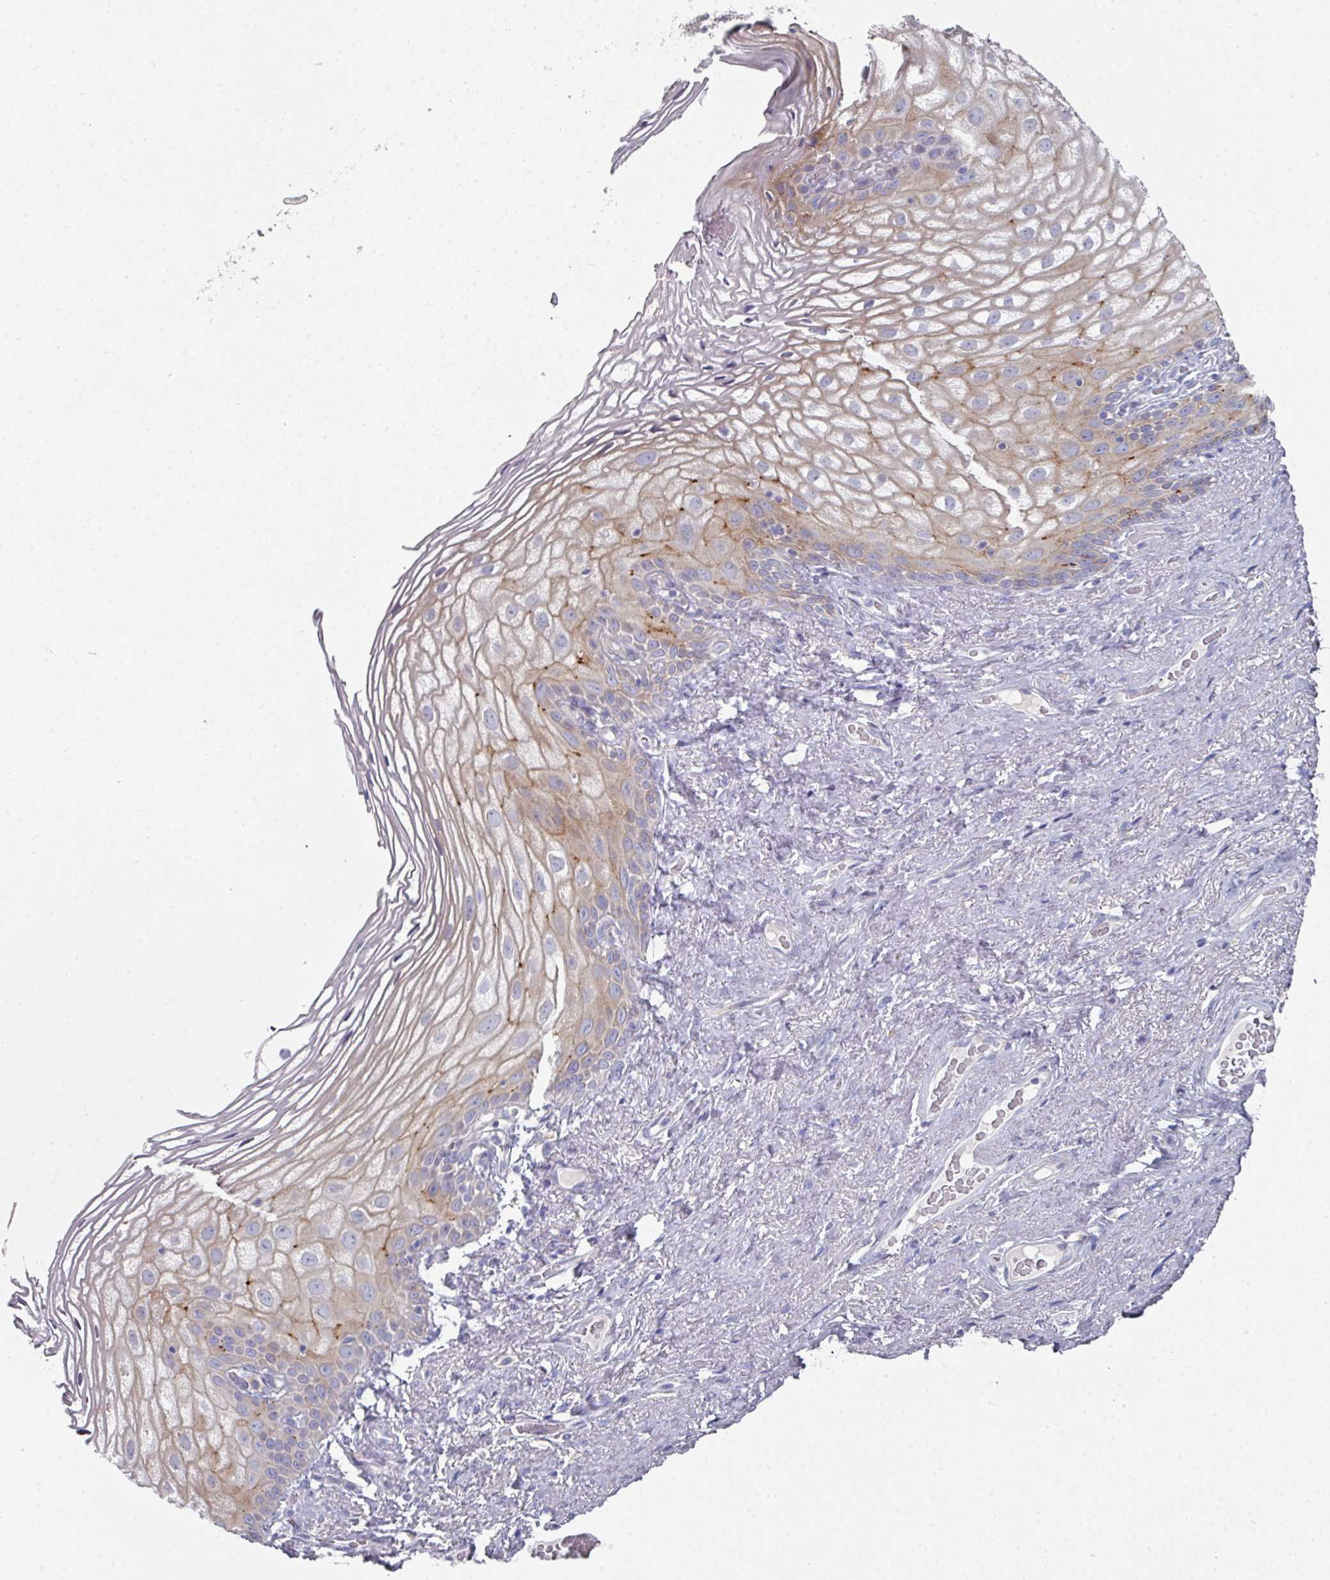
{"staining": {"intensity": "moderate", "quantity": "<25%", "location": "cytoplasmic/membranous"}, "tissue": "vagina", "cell_type": "Squamous epithelial cells", "image_type": "normal", "snomed": [{"axis": "morphology", "description": "Normal tissue, NOS"}, {"axis": "topography", "description": "Vagina"}, {"axis": "topography", "description": "Peripheral nerve tissue"}], "caption": "A low amount of moderate cytoplasmic/membranous expression is seen in approximately <25% of squamous epithelial cells in normal vagina. (DAB IHC with brightfield microscopy, high magnification).", "gene": "NT5C1A", "patient": {"sex": "female", "age": 71}}